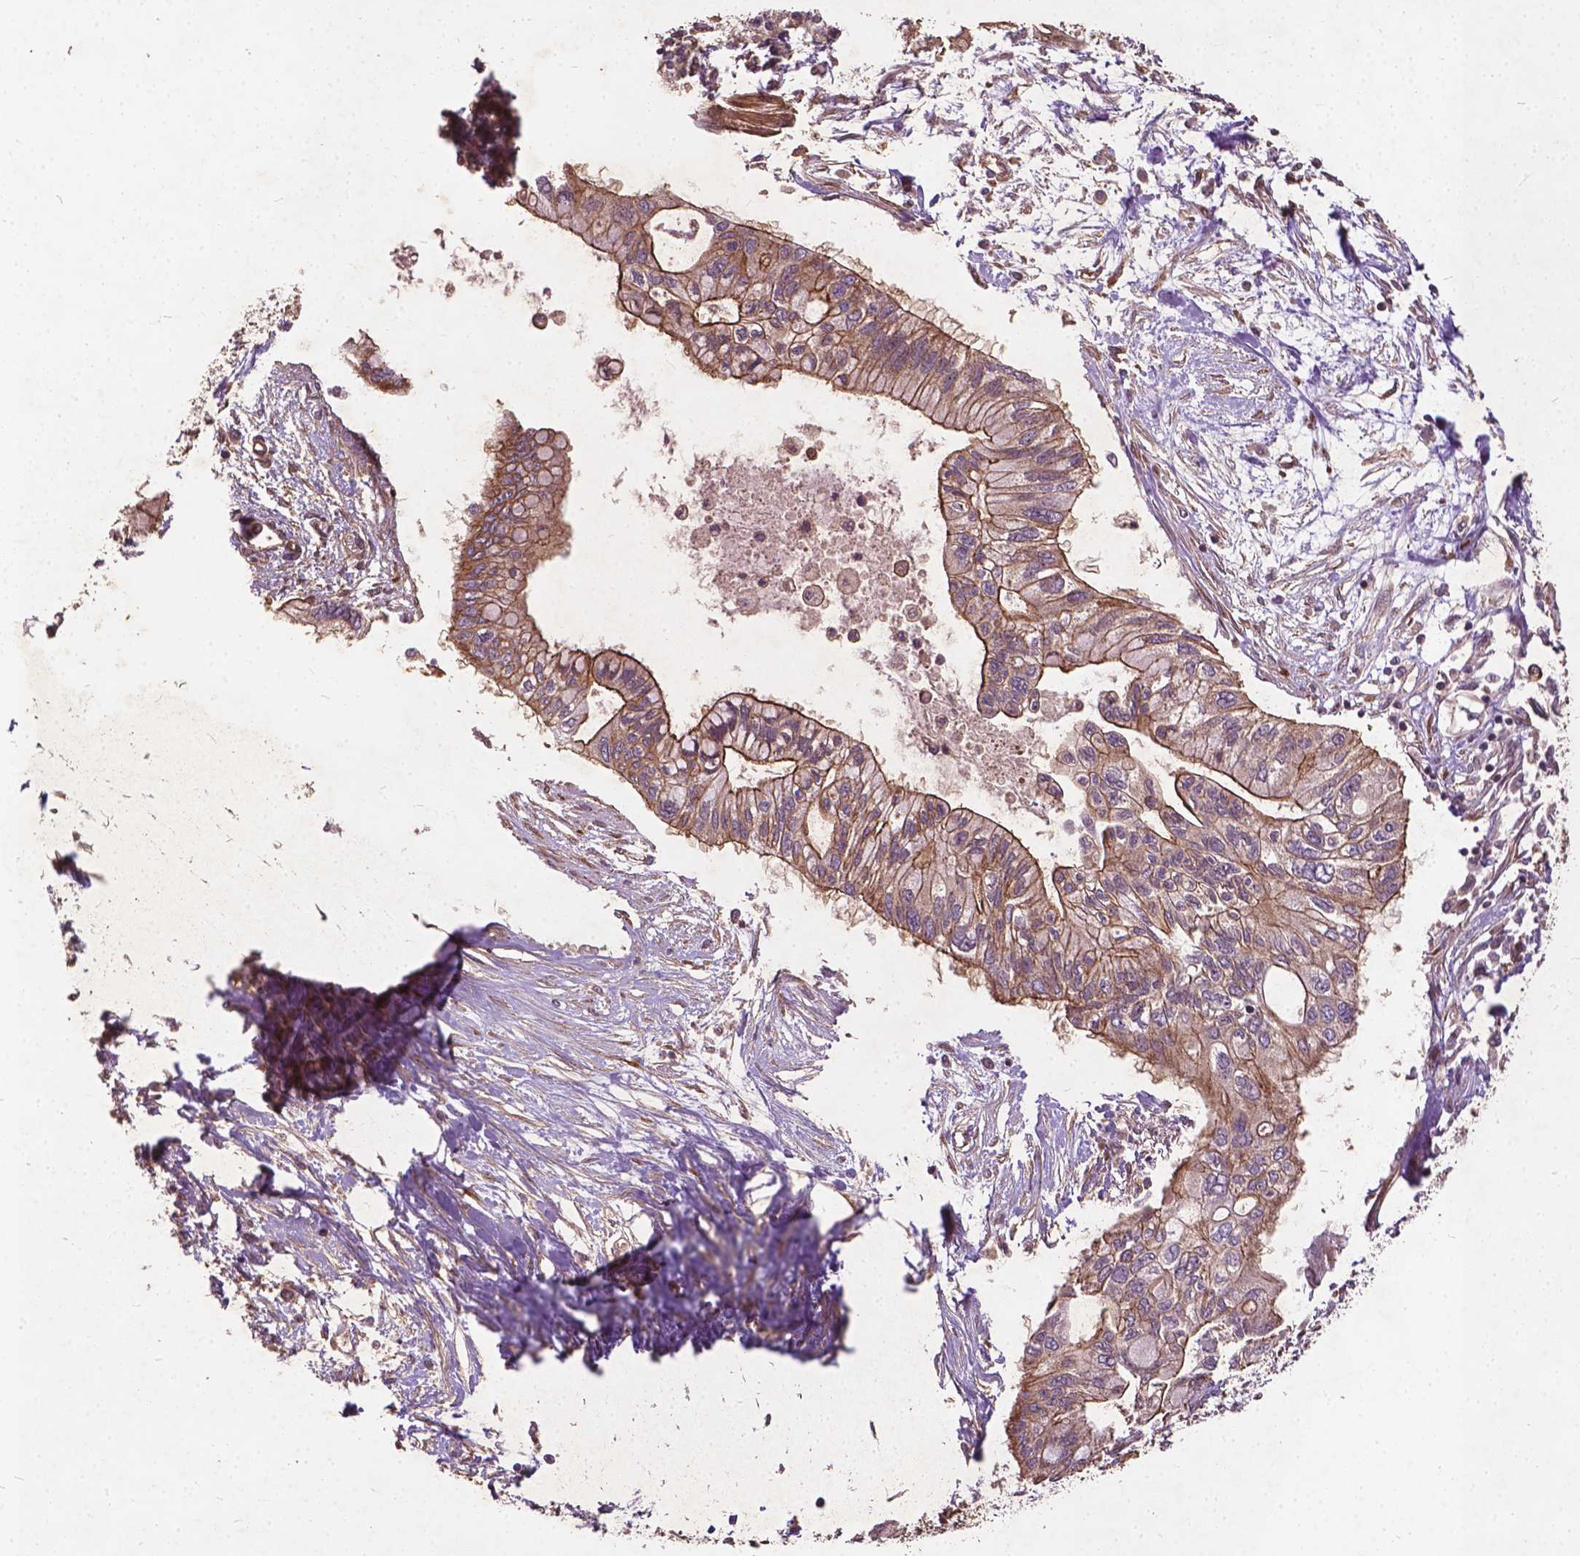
{"staining": {"intensity": "moderate", "quantity": ">75%", "location": "cytoplasmic/membranous"}, "tissue": "pancreatic cancer", "cell_type": "Tumor cells", "image_type": "cancer", "snomed": [{"axis": "morphology", "description": "Adenocarcinoma, NOS"}, {"axis": "topography", "description": "Pancreas"}], "caption": "Tumor cells show medium levels of moderate cytoplasmic/membranous expression in approximately >75% of cells in pancreatic cancer (adenocarcinoma).", "gene": "UBXN2A", "patient": {"sex": "female", "age": 77}}